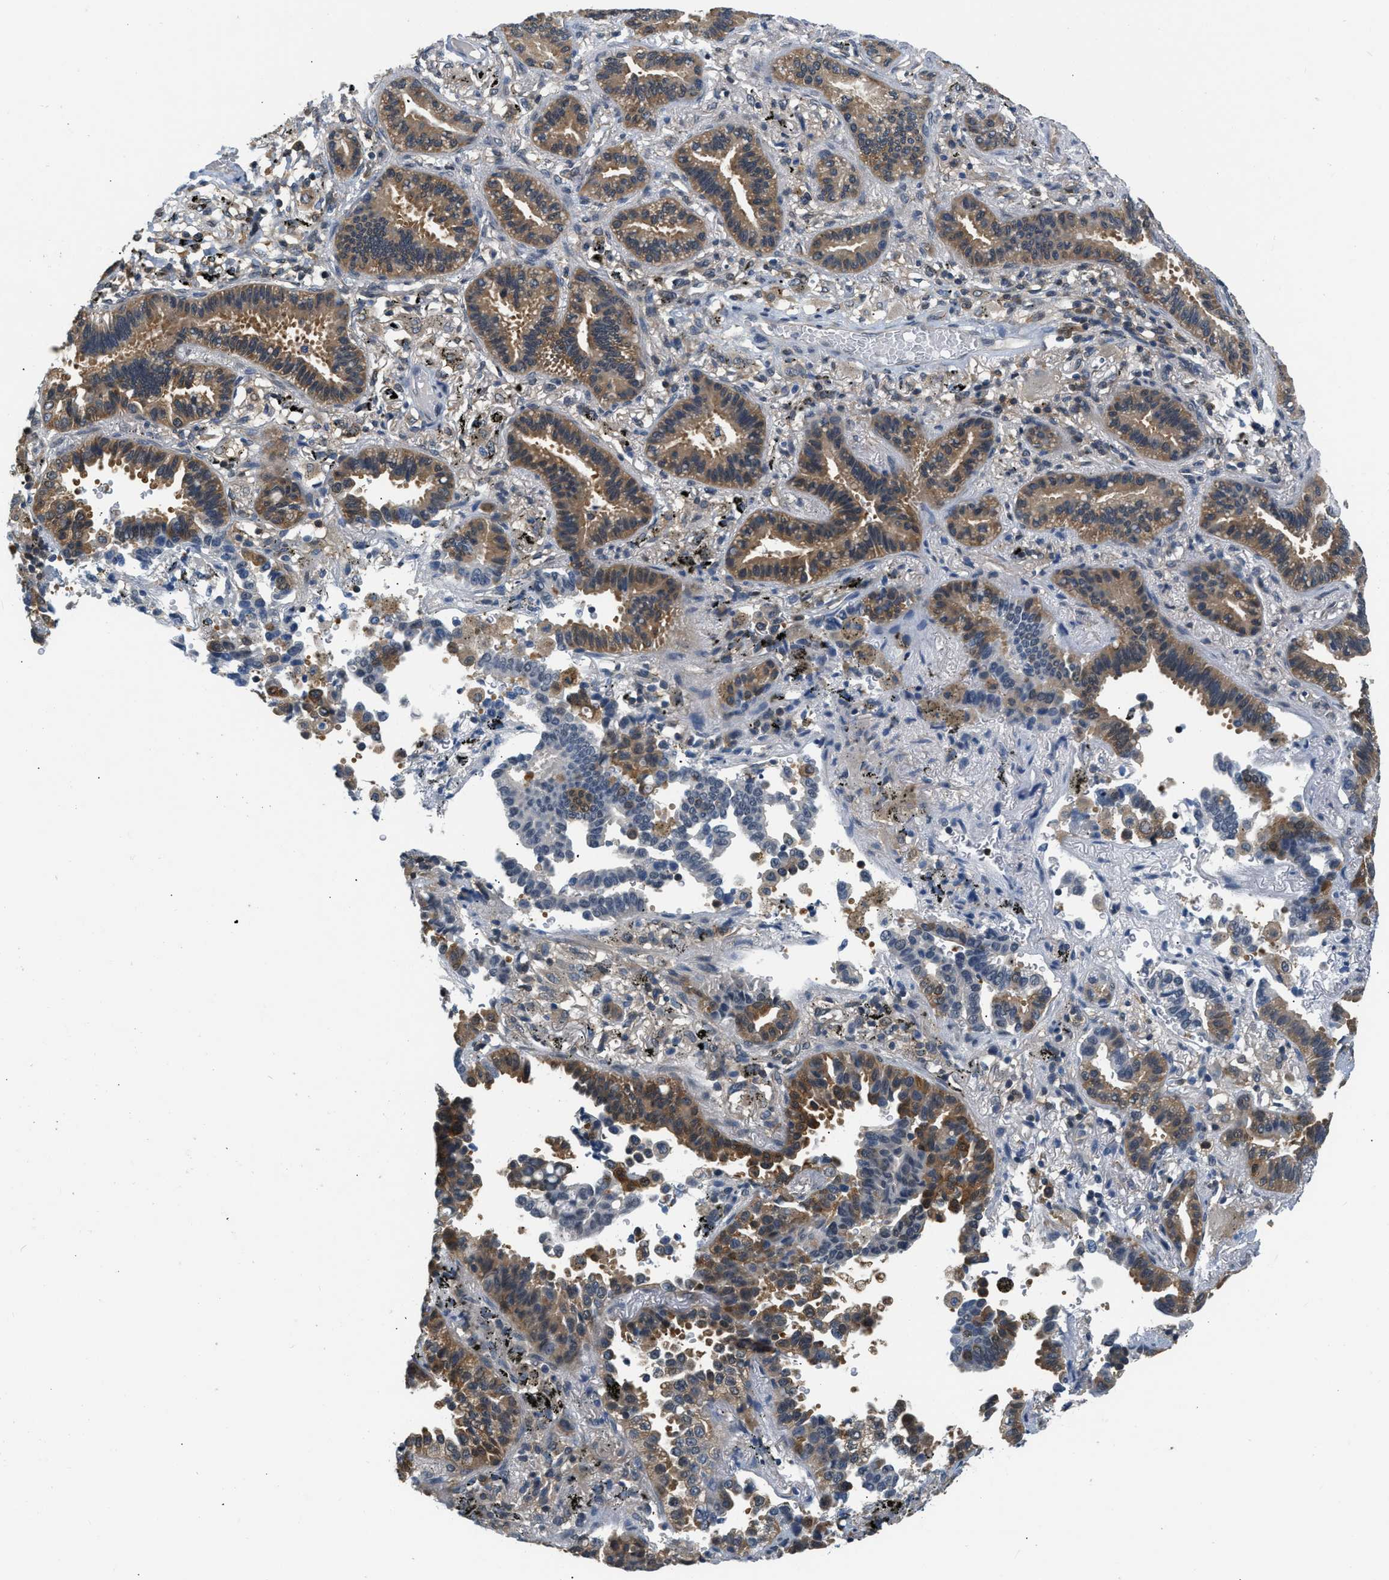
{"staining": {"intensity": "moderate", "quantity": ">75%", "location": "cytoplasmic/membranous"}, "tissue": "lung cancer", "cell_type": "Tumor cells", "image_type": "cancer", "snomed": [{"axis": "morphology", "description": "Normal tissue, NOS"}, {"axis": "morphology", "description": "Adenocarcinoma, NOS"}, {"axis": "topography", "description": "Lung"}], "caption": "Immunohistochemistry image of neoplastic tissue: human adenocarcinoma (lung) stained using immunohistochemistry shows medium levels of moderate protein expression localized specifically in the cytoplasmic/membranous of tumor cells, appearing as a cytoplasmic/membranous brown color.", "gene": "EIF4EBP2", "patient": {"sex": "male", "age": 59}}